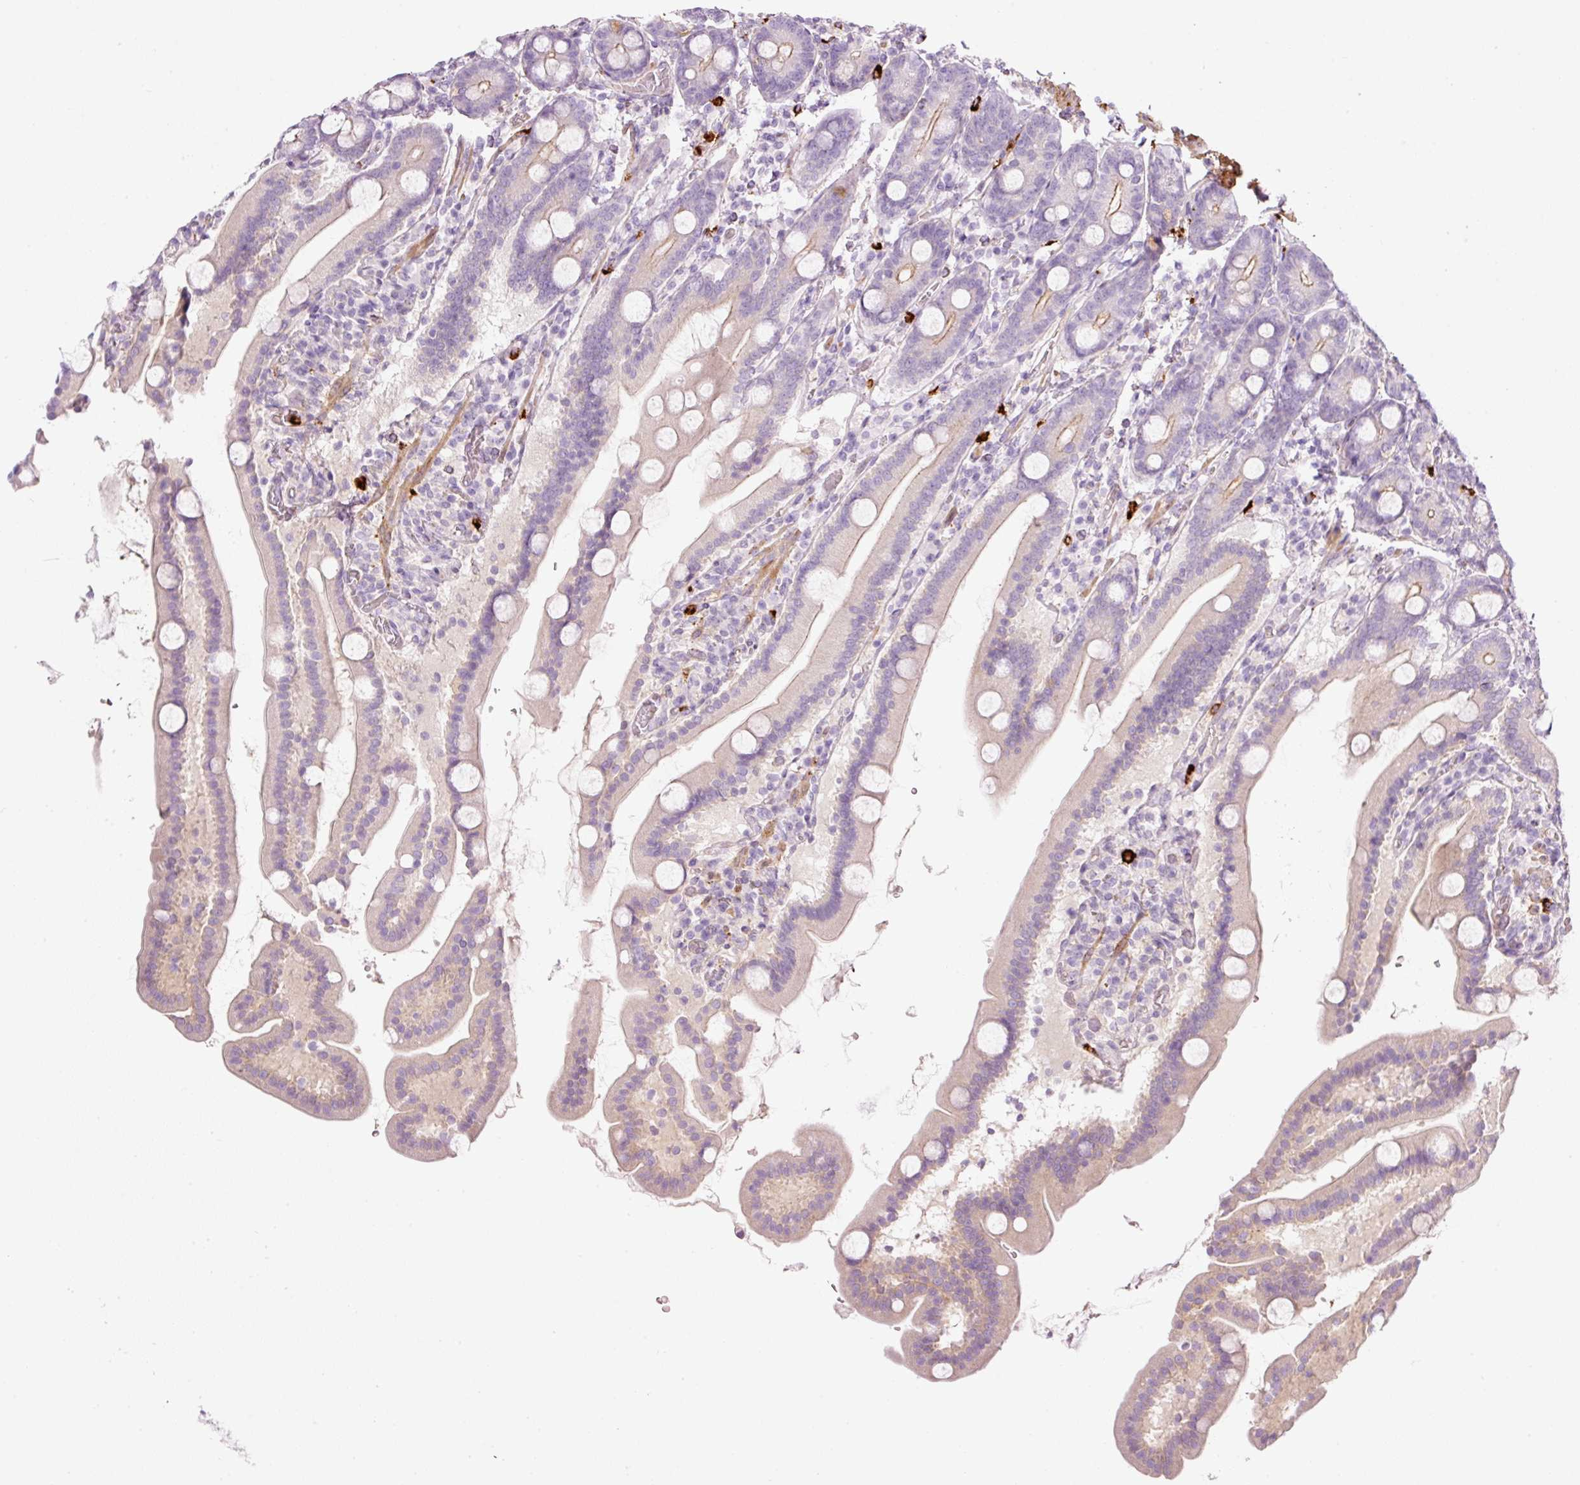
{"staining": {"intensity": "negative", "quantity": "none", "location": "none"}, "tissue": "duodenum", "cell_type": "Glandular cells", "image_type": "normal", "snomed": [{"axis": "morphology", "description": "Normal tissue, NOS"}, {"axis": "topography", "description": "Duodenum"}], "caption": "High magnification brightfield microscopy of unremarkable duodenum stained with DAB (3,3'-diaminobenzidine) (brown) and counterstained with hematoxylin (blue): glandular cells show no significant staining.", "gene": "MAP3K3", "patient": {"sex": "male", "age": 55}}